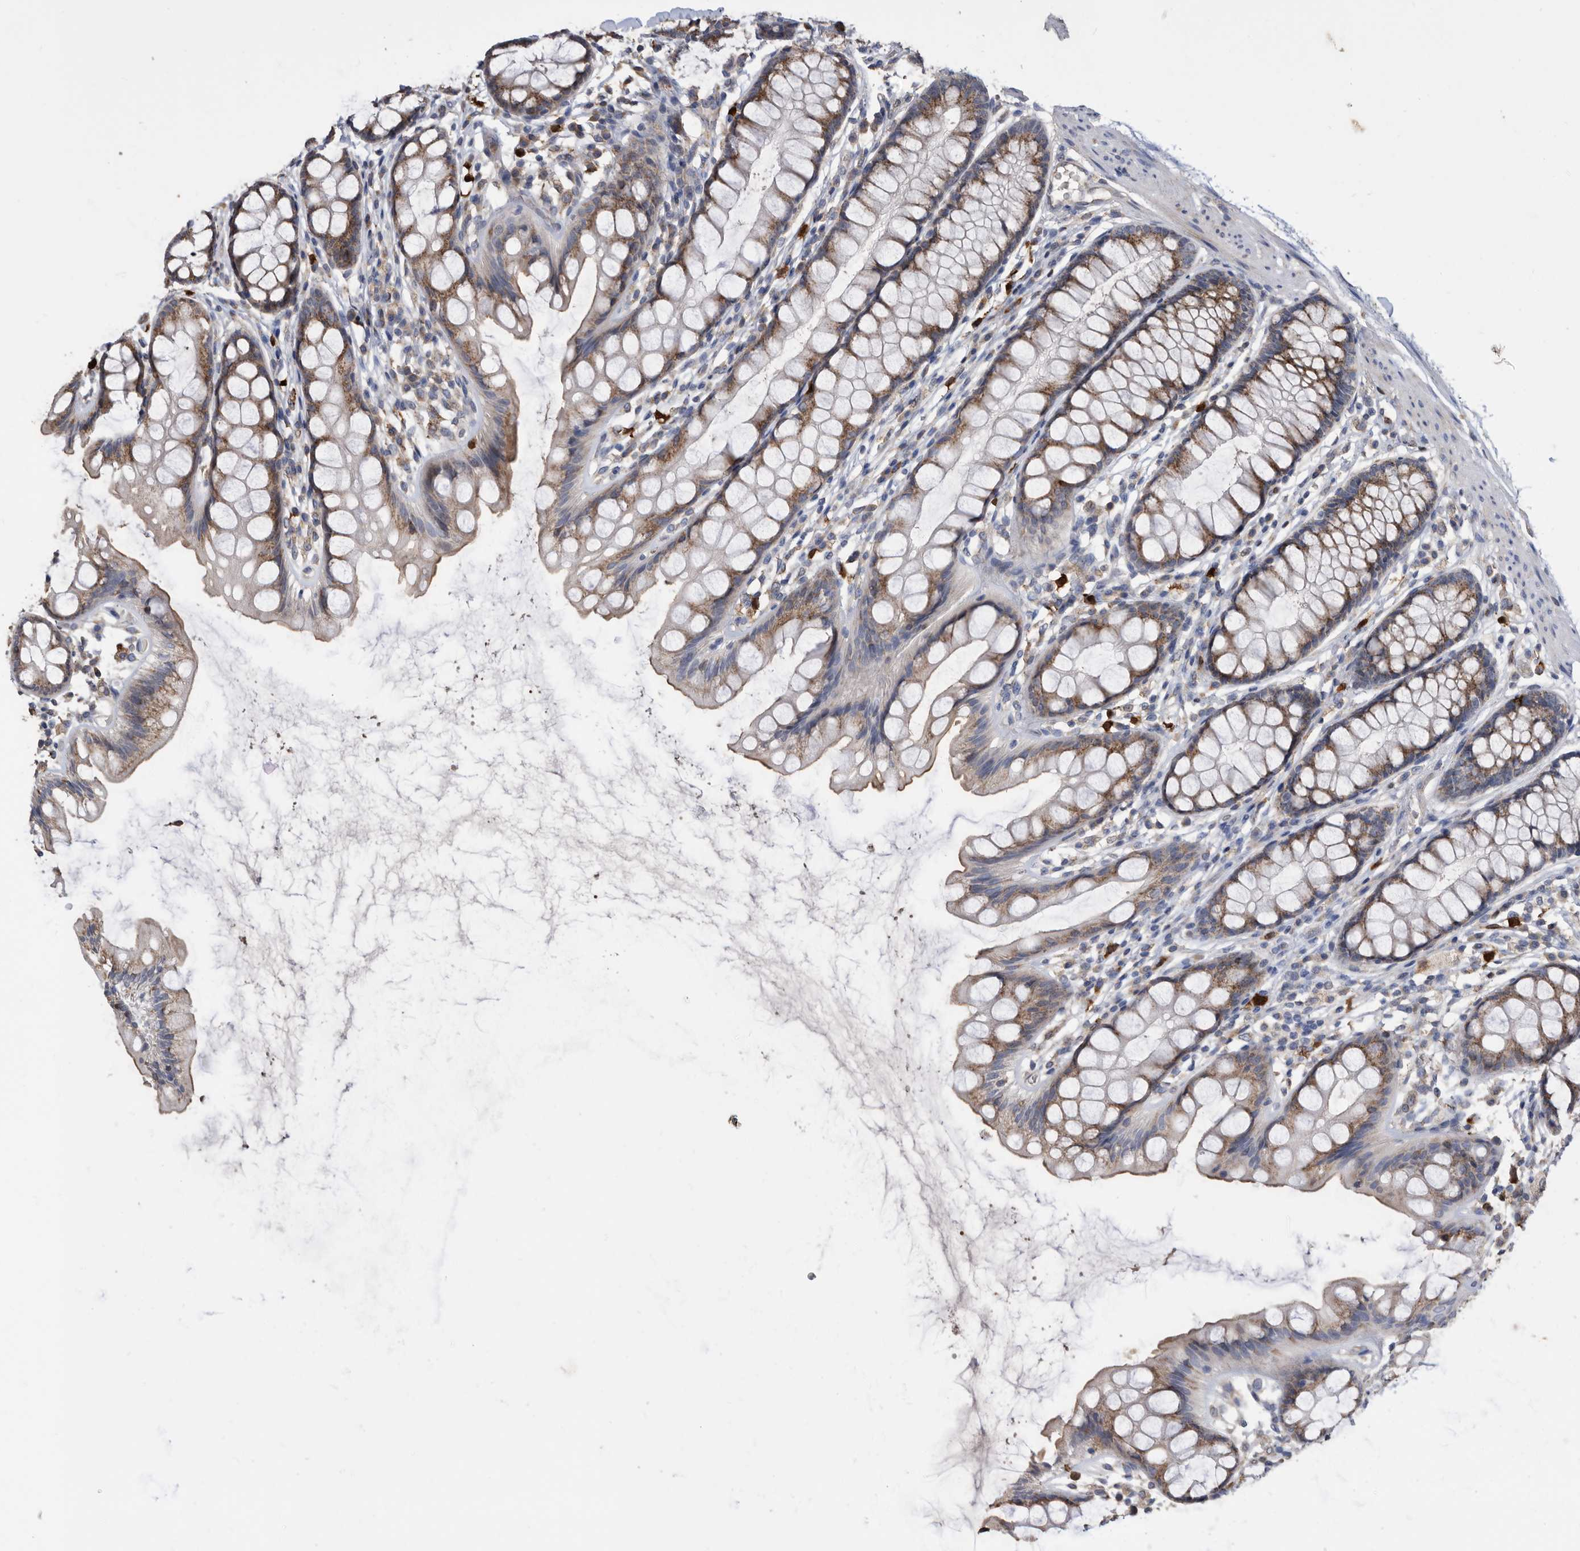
{"staining": {"intensity": "moderate", "quantity": "25%-75%", "location": "cytoplasmic/membranous"}, "tissue": "rectum", "cell_type": "Glandular cells", "image_type": "normal", "snomed": [{"axis": "morphology", "description": "Normal tissue, NOS"}, {"axis": "topography", "description": "Rectum"}], "caption": "Rectum stained with a protein marker displays moderate staining in glandular cells.", "gene": "CRISPLD2", "patient": {"sex": "female", "age": 65}}